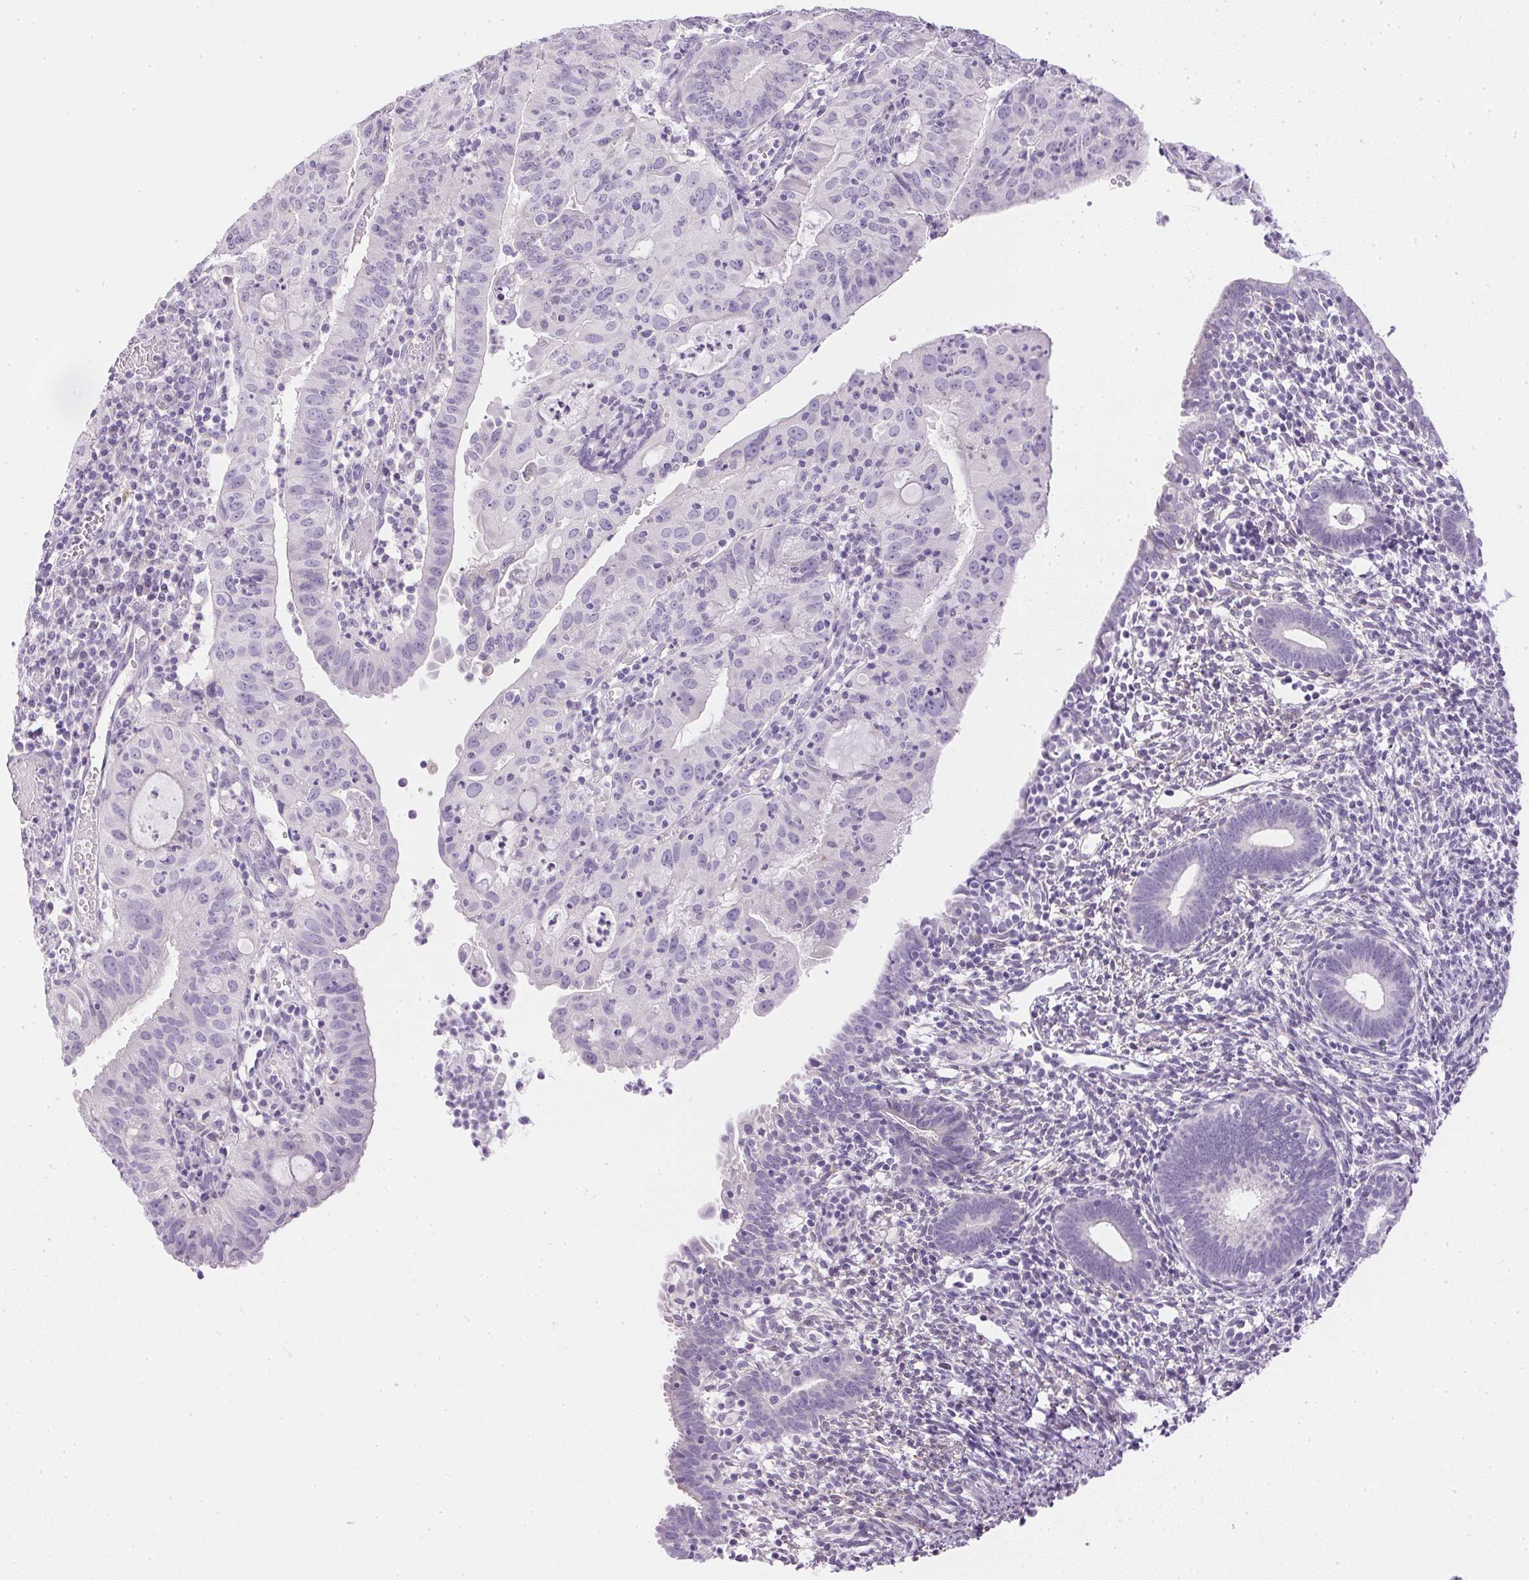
{"staining": {"intensity": "negative", "quantity": "none", "location": "none"}, "tissue": "endometrial cancer", "cell_type": "Tumor cells", "image_type": "cancer", "snomed": [{"axis": "morphology", "description": "Adenocarcinoma, NOS"}, {"axis": "topography", "description": "Endometrium"}], "caption": "Immunohistochemistry photomicrograph of adenocarcinoma (endometrial) stained for a protein (brown), which demonstrates no staining in tumor cells.", "gene": "CTRL", "patient": {"sex": "female", "age": 60}}